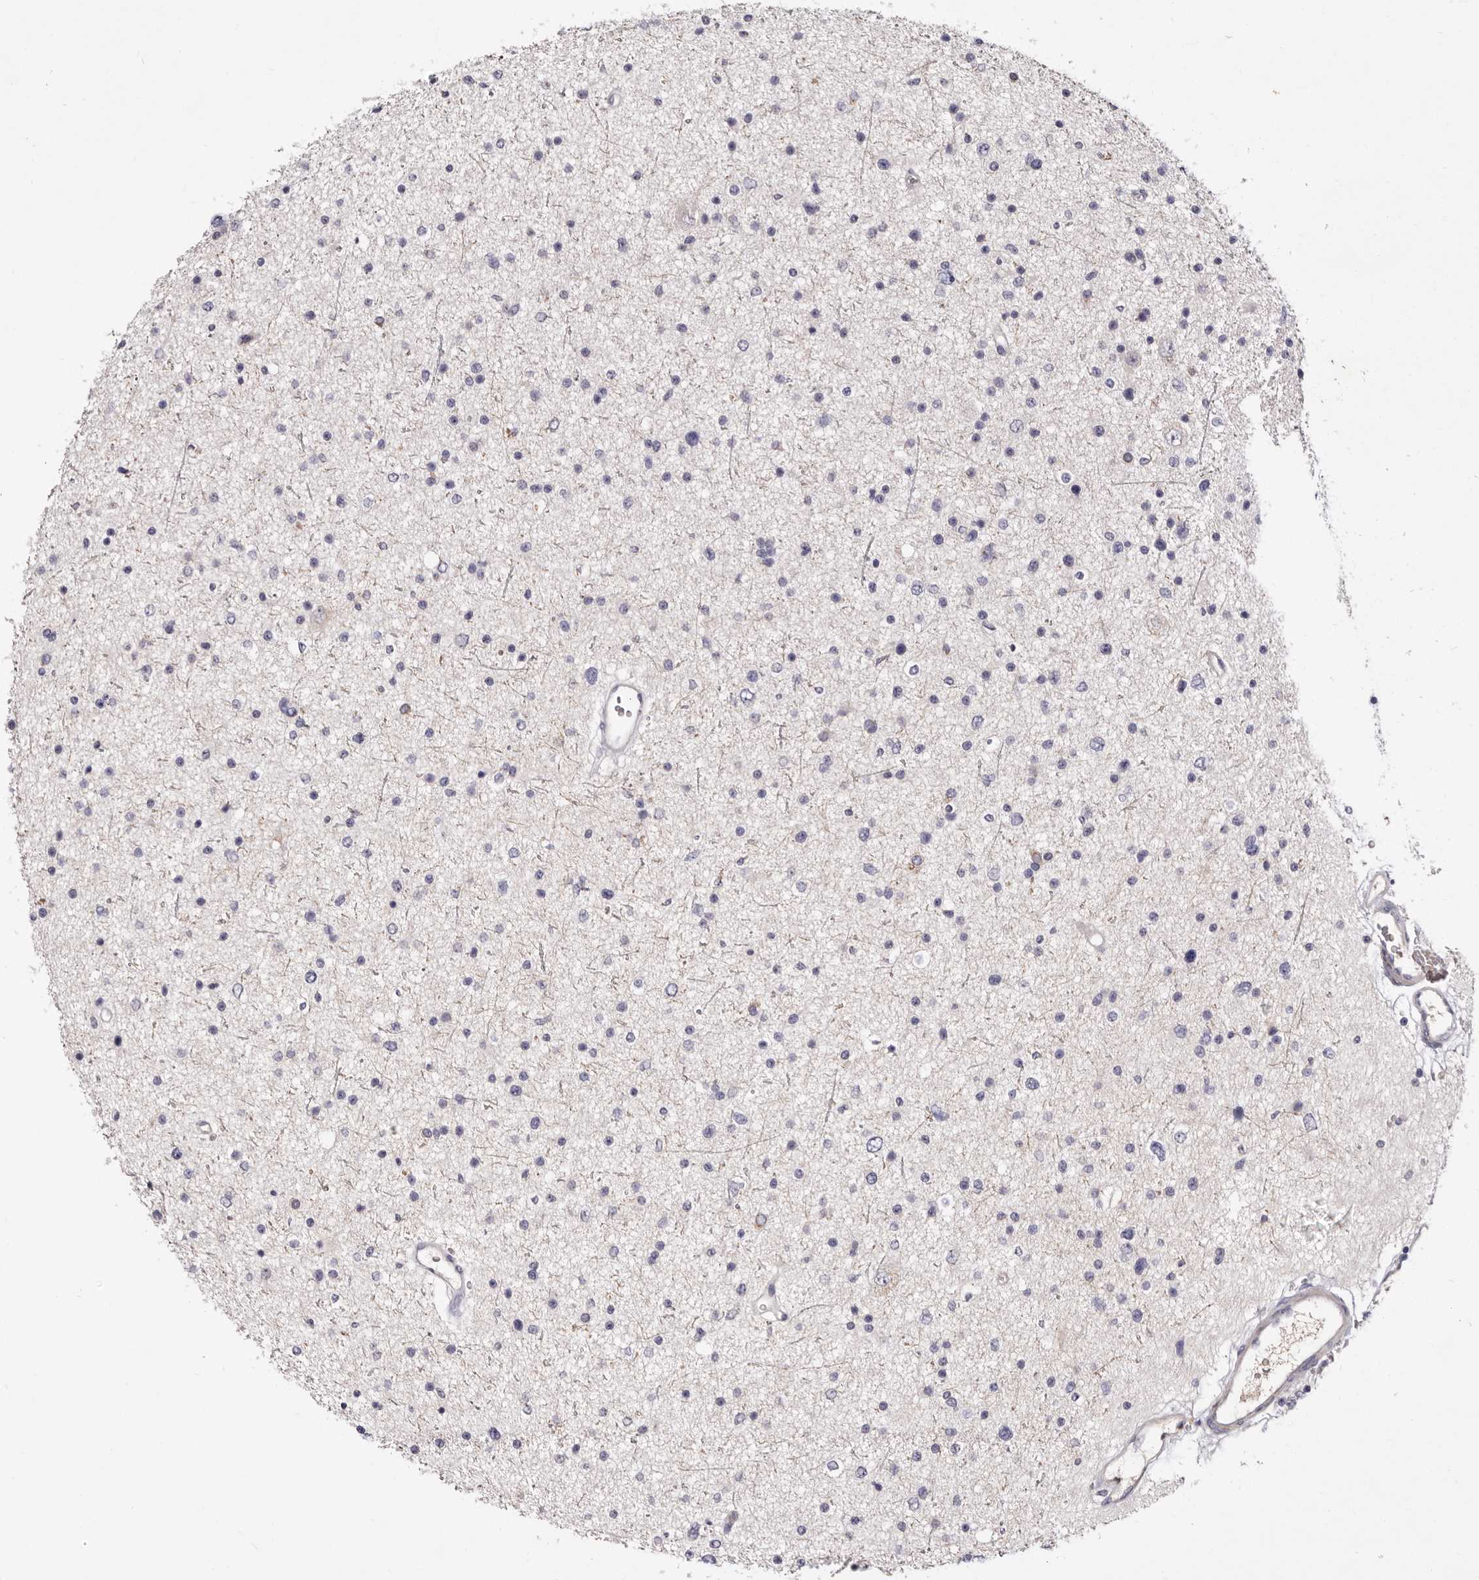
{"staining": {"intensity": "negative", "quantity": "none", "location": "none"}, "tissue": "glioma", "cell_type": "Tumor cells", "image_type": "cancer", "snomed": [{"axis": "morphology", "description": "Glioma, malignant, Low grade"}, {"axis": "topography", "description": "Brain"}], "caption": "Immunohistochemistry photomicrograph of malignant low-grade glioma stained for a protein (brown), which exhibits no expression in tumor cells.", "gene": "S1PR5", "patient": {"sex": "female", "age": 37}}